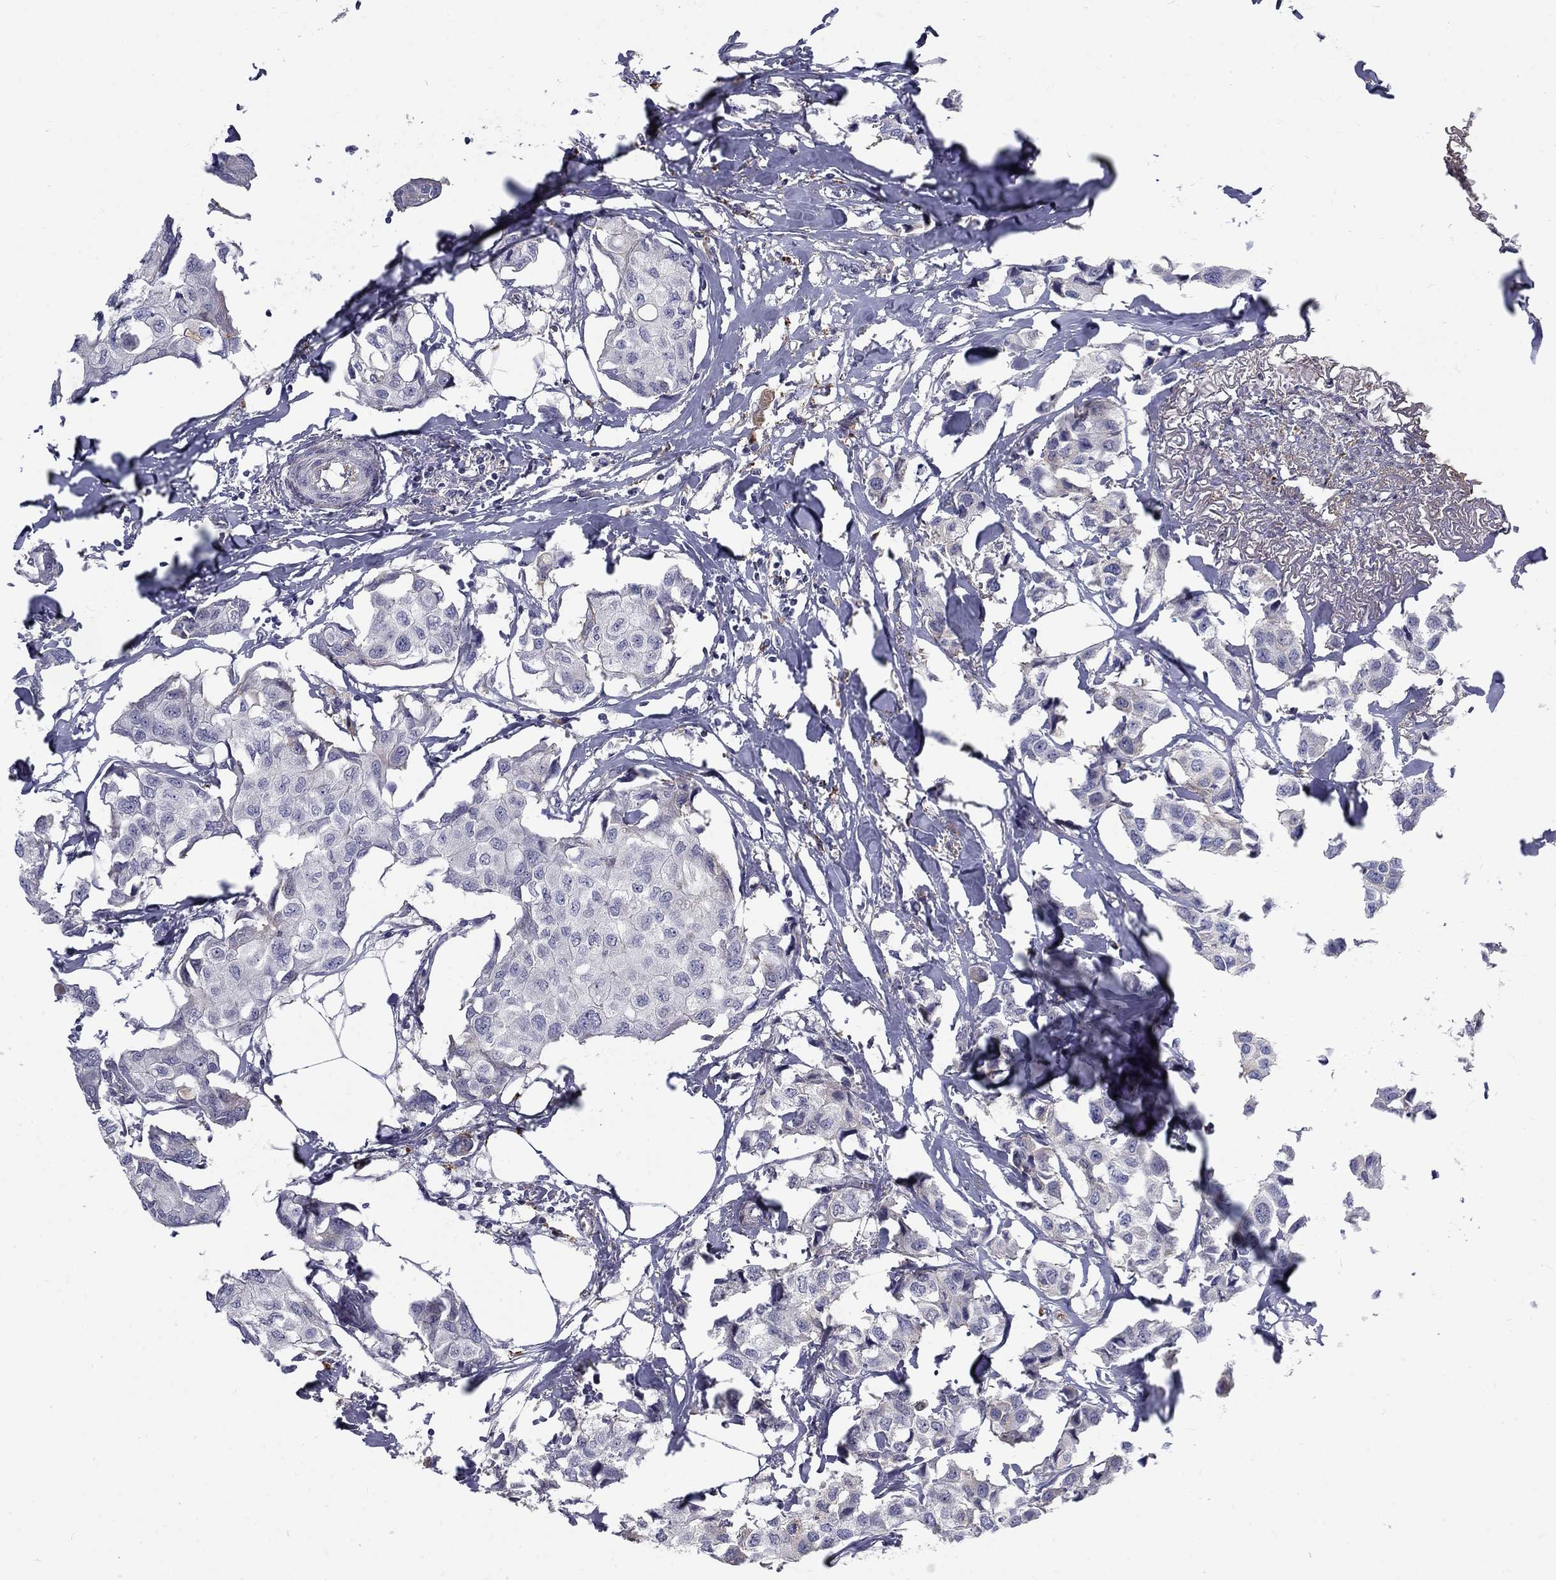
{"staining": {"intensity": "negative", "quantity": "none", "location": "none"}, "tissue": "breast cancer", "cell_type": "Tumor cells", "image_type": "cancer", "snomed": [{"axis": "morphology", "description": "Duct carcinoma"}, {"axis": "topography", "description": "Breast"}], "caption": "Immunohistochemistry of invasive ductal carcinoma (breast) exhibits no expression in tumor cells.", "gene": "EPDR1", "patient": {"sex": "female", "age": 80}}